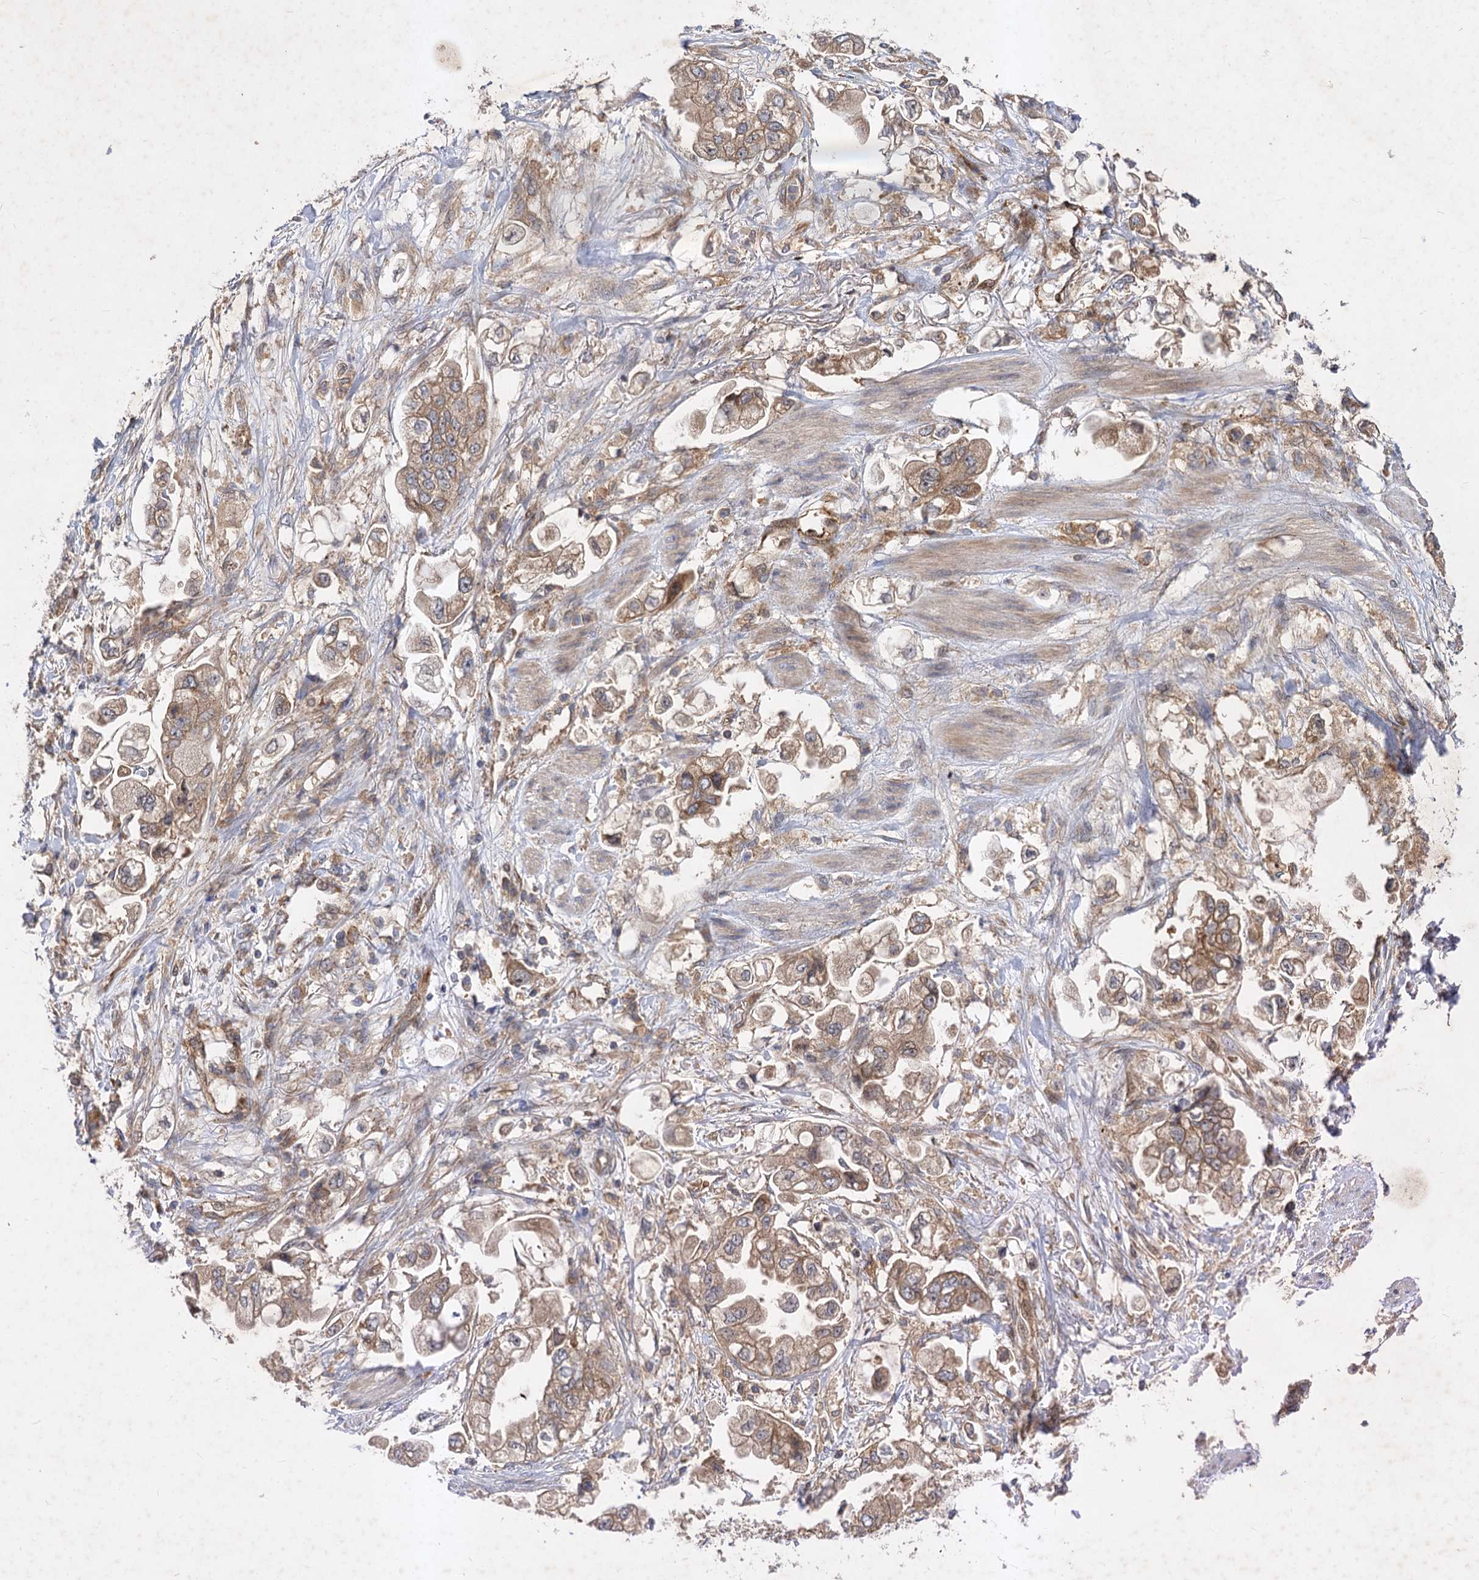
{"staining": {"intensity": "moderate", "quantity": ">75%", "location": "cytoplasmic/membranous"}, "tissue": "stomach cancer", "cell_type": "Tumor cells", "image_type": "cancer", "snomed": [{"axis": "morphology", "description": "Adenocarcinoma, NOS"}, {"axis": "topography", "description": "Stomach"}], "caption": "Protein positivity by IHC displays moderate cytoplasmic/membranous staining in about >75% of tumor cells in stomach cancer. The protein is shown in brown color, while the nuclei are stained blue.", "gene": "PATL1", "patient": {"sex": "male", "age": 62}}